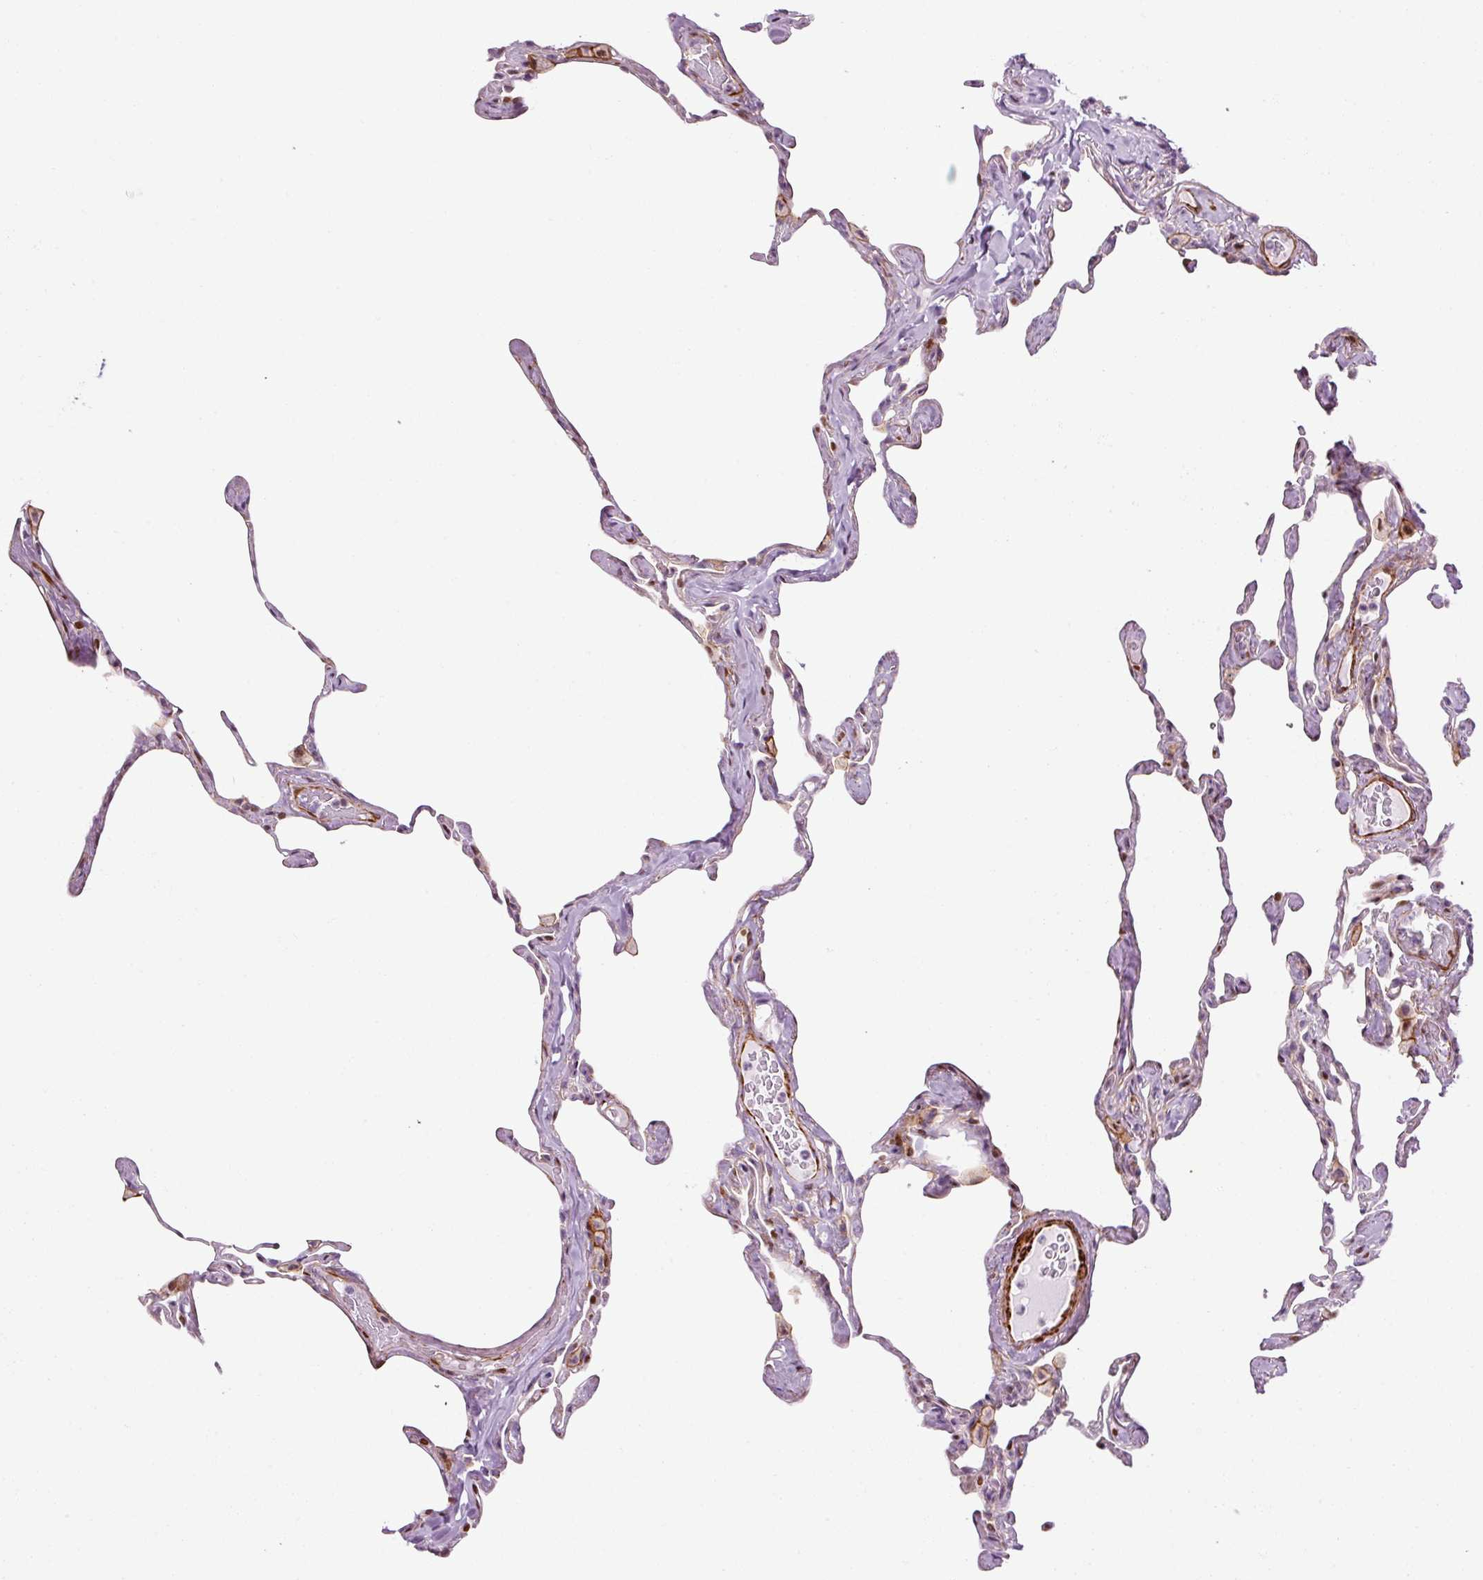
{"staining": {"intensity": "moderate", "quantity": "<25%", "location": "cytoplasmic/membranous,nuclear"}, "tissue": "lung", "cell_type": "Alveolar cells", "image_type": "normal", "snomed": [{"axis": "morphology", "description": "Normal tissue, NOS"}, {"axis": "topography", "description": "Lung"}], "caption": "IHC (DAB) staining of normal lung exhibits moderate cytoplasmic/membranous,nuclear protein staining in about <25% of alveolar cells. (Brightfield microscopy of DAB IHC at high magnification).", "gene": "ANKRD20A1", "patient": {"sex": "male", "age": 65}}